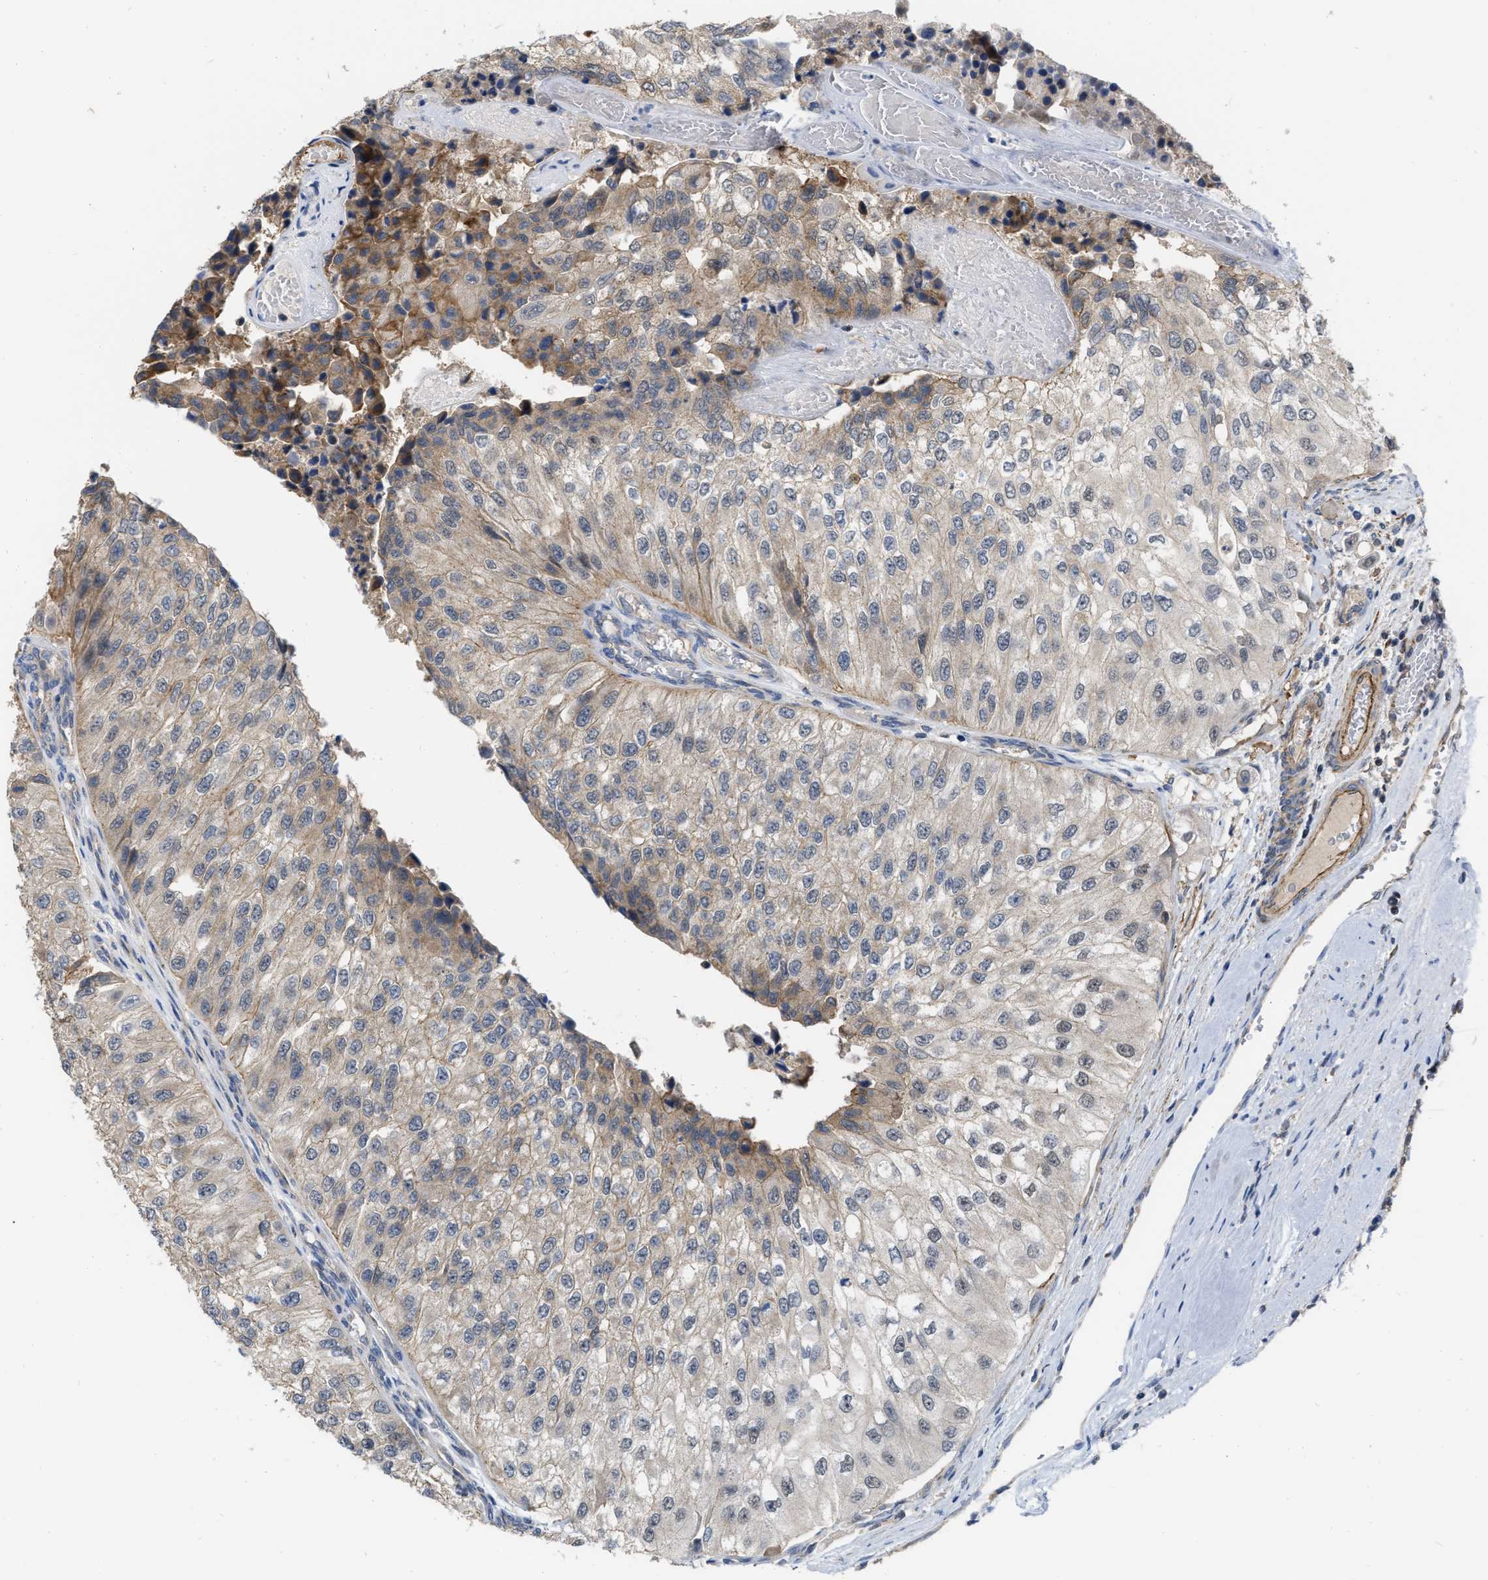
{"staining": {"intensity": "weak", "quantity": "<25%", "location": "cytoplasmic/membranous"}, "tissue": "urothelial cancer", "cell_type": "Tumor cells", "image_type": "cancer", "snomed": [{"axis": "morphology", "description": "Urothelial carcinoma, High grade"}, {"axis": "topography", "description": "Kidney"}, {"axis": "topography", "description": "Urinary bladder"}], "caption": "There is no significant staining in tumor cells of urothelial carcinoma (high-grade).", "gene": "NAPEPLD", "patient": {"sex": "male", "age": 77}}